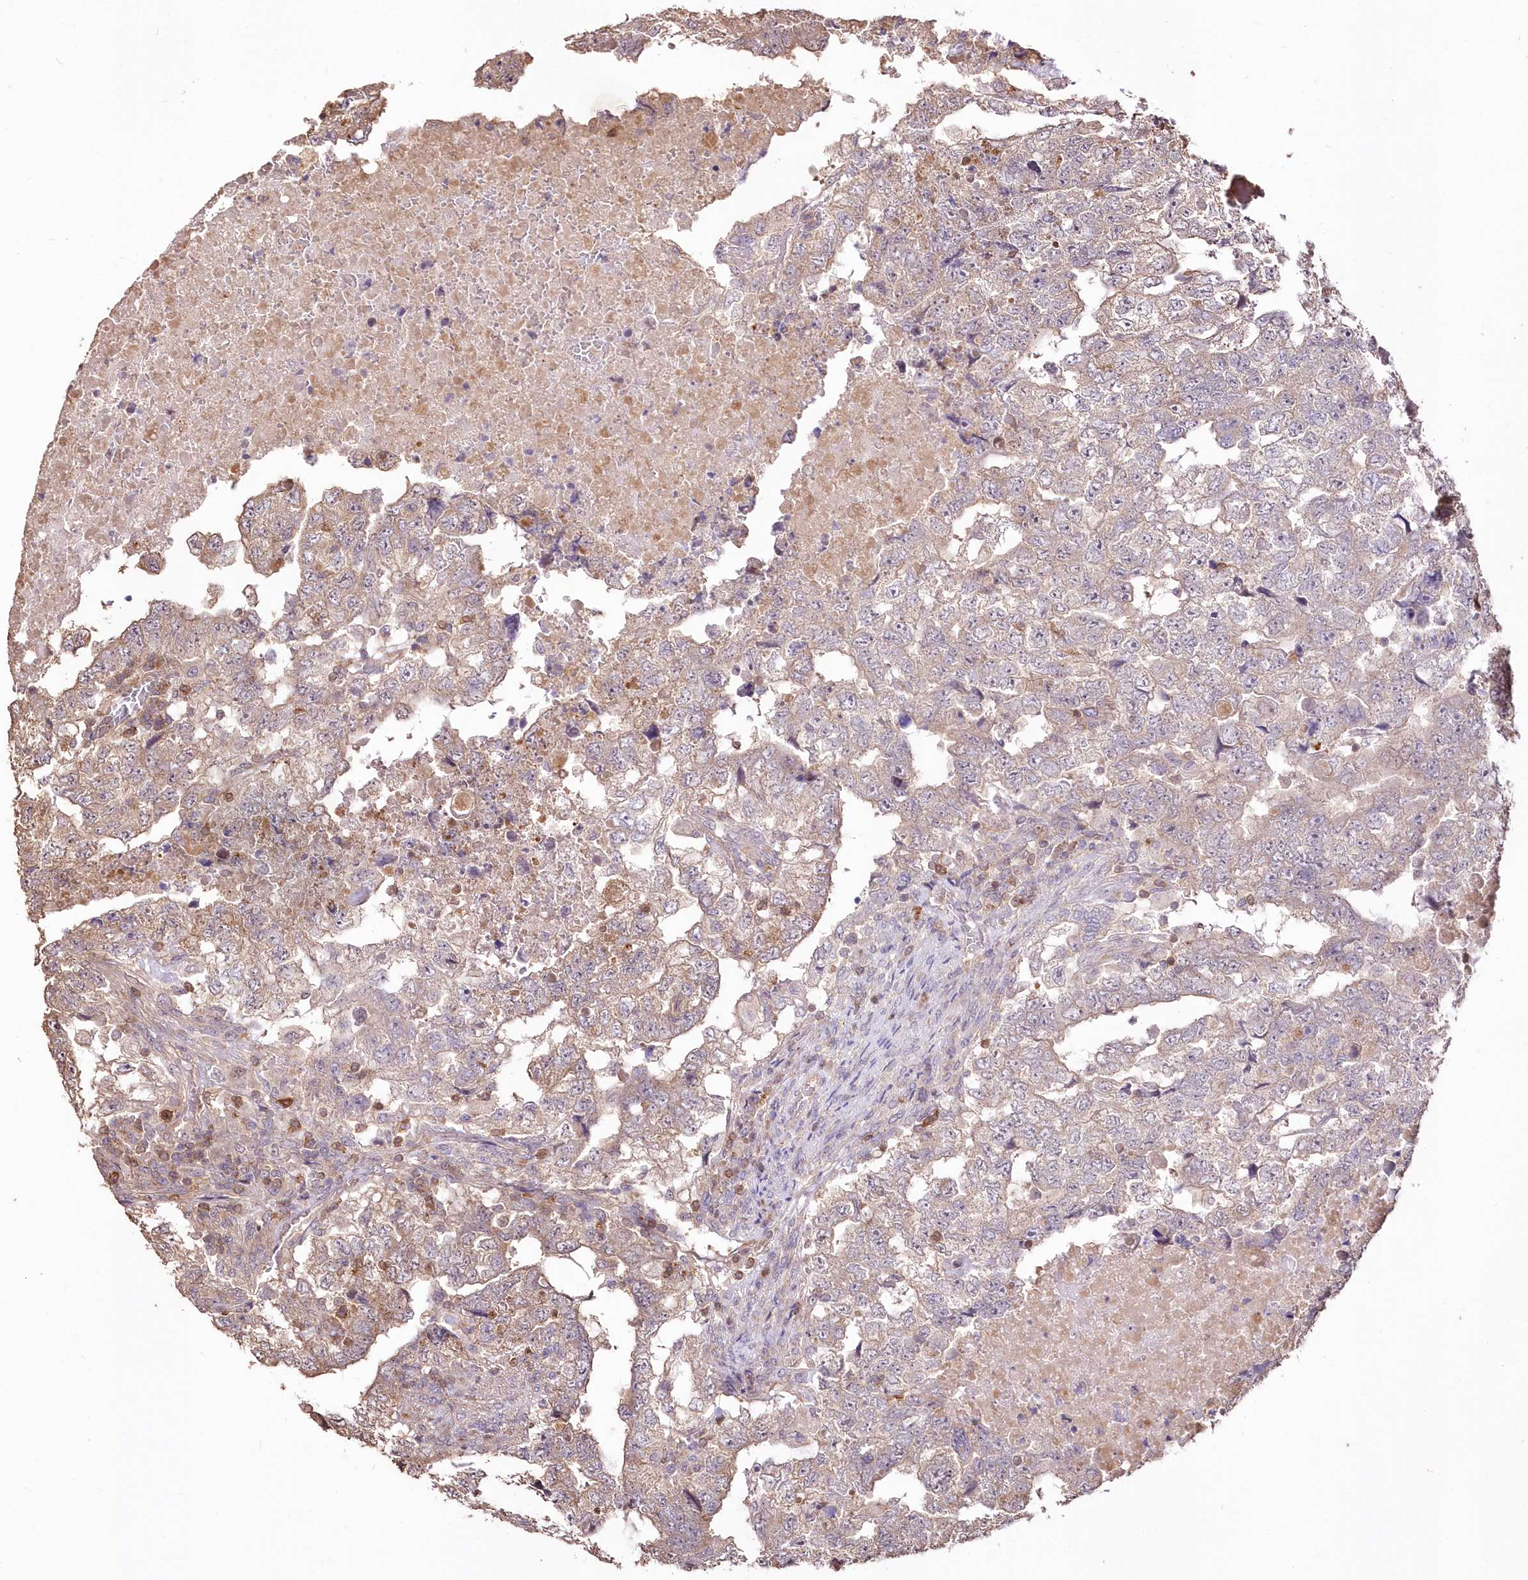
{"staining": {"intensity": "weak", "quantity": "25%-75%", "location": "cytoplasmic/membranous"}, "tissue": "testis cancer", "cell_type": "Tumor cells", "image_type": "cancer", "snomed": [{"axis": "morphology", "description": "Carcinoma, Embryonal, NOS"}, {"axis": "topography", "description": "Testis"}], "caption": "High-magnification brightfield microscopy of testis embryonal carcinoma stained with DAB (brown) and counterstained with hematoxylin (blue). tumor cells exhibit weak cytoplasmic/membranous positivity is appreciated in approximately25%-75% of cells.", "gene": "STK17B", "patient": {"sex": "male", "age": 36}}